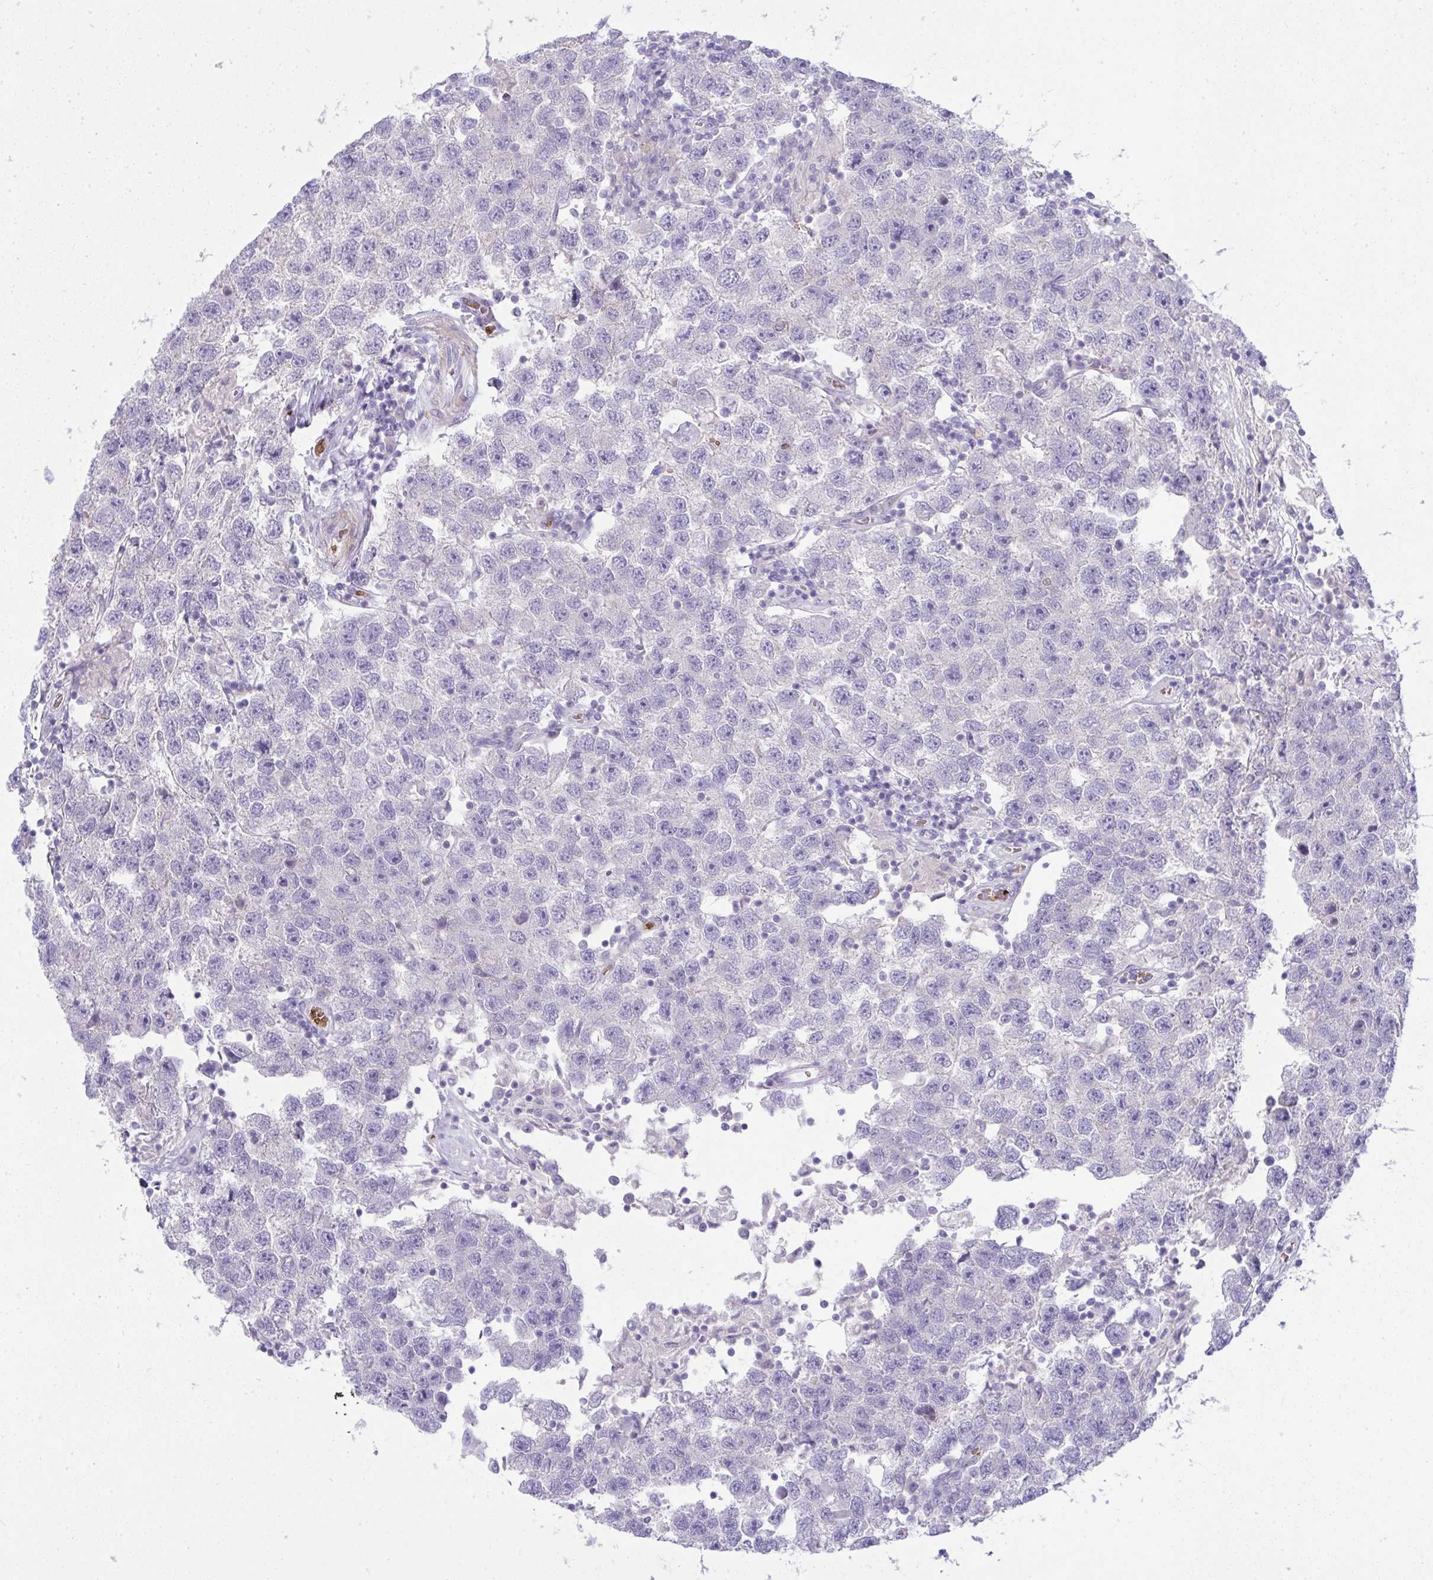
{"staining": {"intensity": "negative", "quantity": "none", "location": "none"}, "tissue": "testis cancer", "cell_type": "Tumor cells", "image_type": "cancer", "snomed": [{"axis": "morphology", "description": "Seminoma, NOS"}, {"axis": "topography", "description": "Testis"}], "caption": "The photomicrograph demonstrates no staining of tumor cells in testis seminoma.", "gene": "SPTB", "patient": {"sex": "male", "age": 26}}